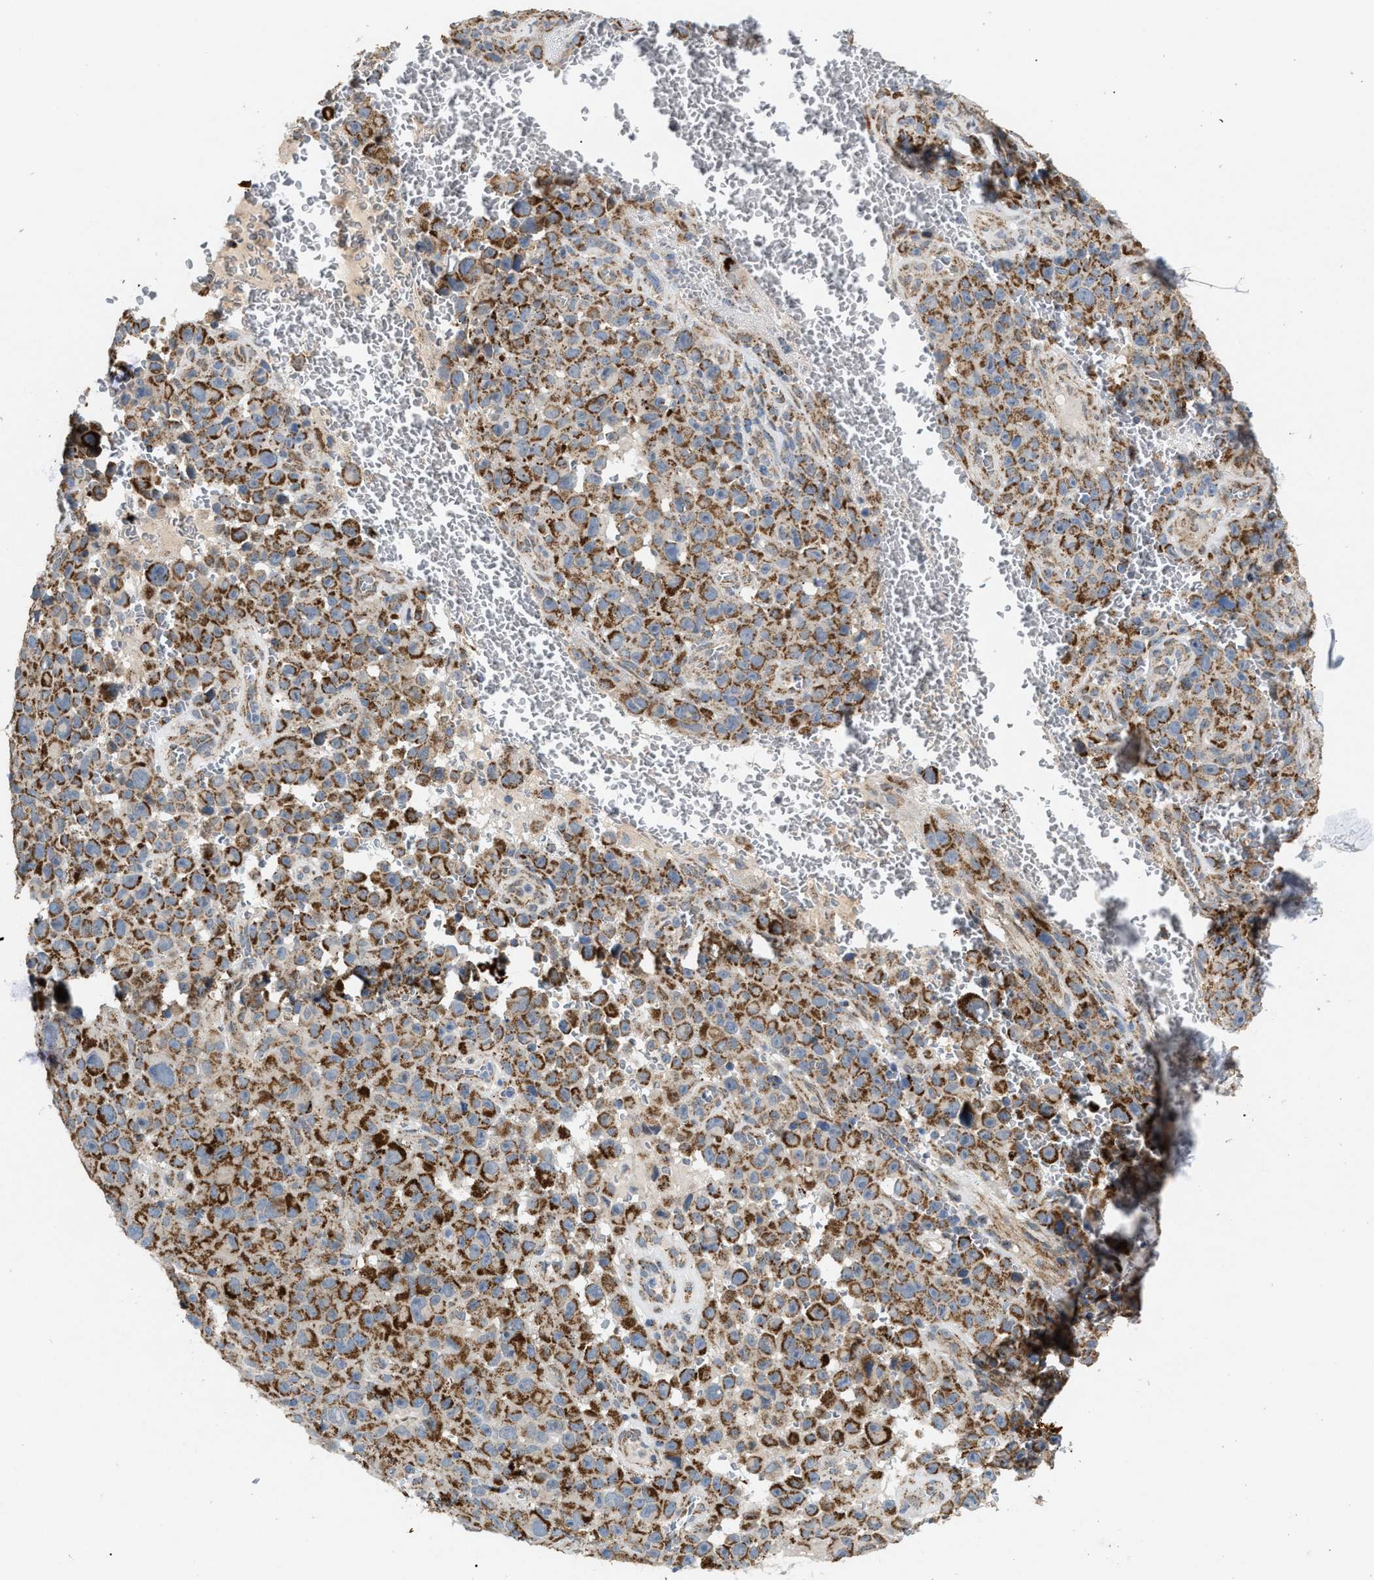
{"staining": {"intensity": "moderate", "quantity": ">75%", "location": "cytoplasmic/membranous"}, "tissue": "melanoma", "cell_type": "Tumor cells", "image_type": "cancer", "snomed": [{"axis": "morphology", "description": "Malignant melanoma, NOS"}, {"axis": "topography", "description": "Skin"}], "caption": "Human melanoma stained with a protein marker exhibits moderate staining in tumor cells.", "gene": "TACO1", "patient": {"sex": "female", "age": 82}}